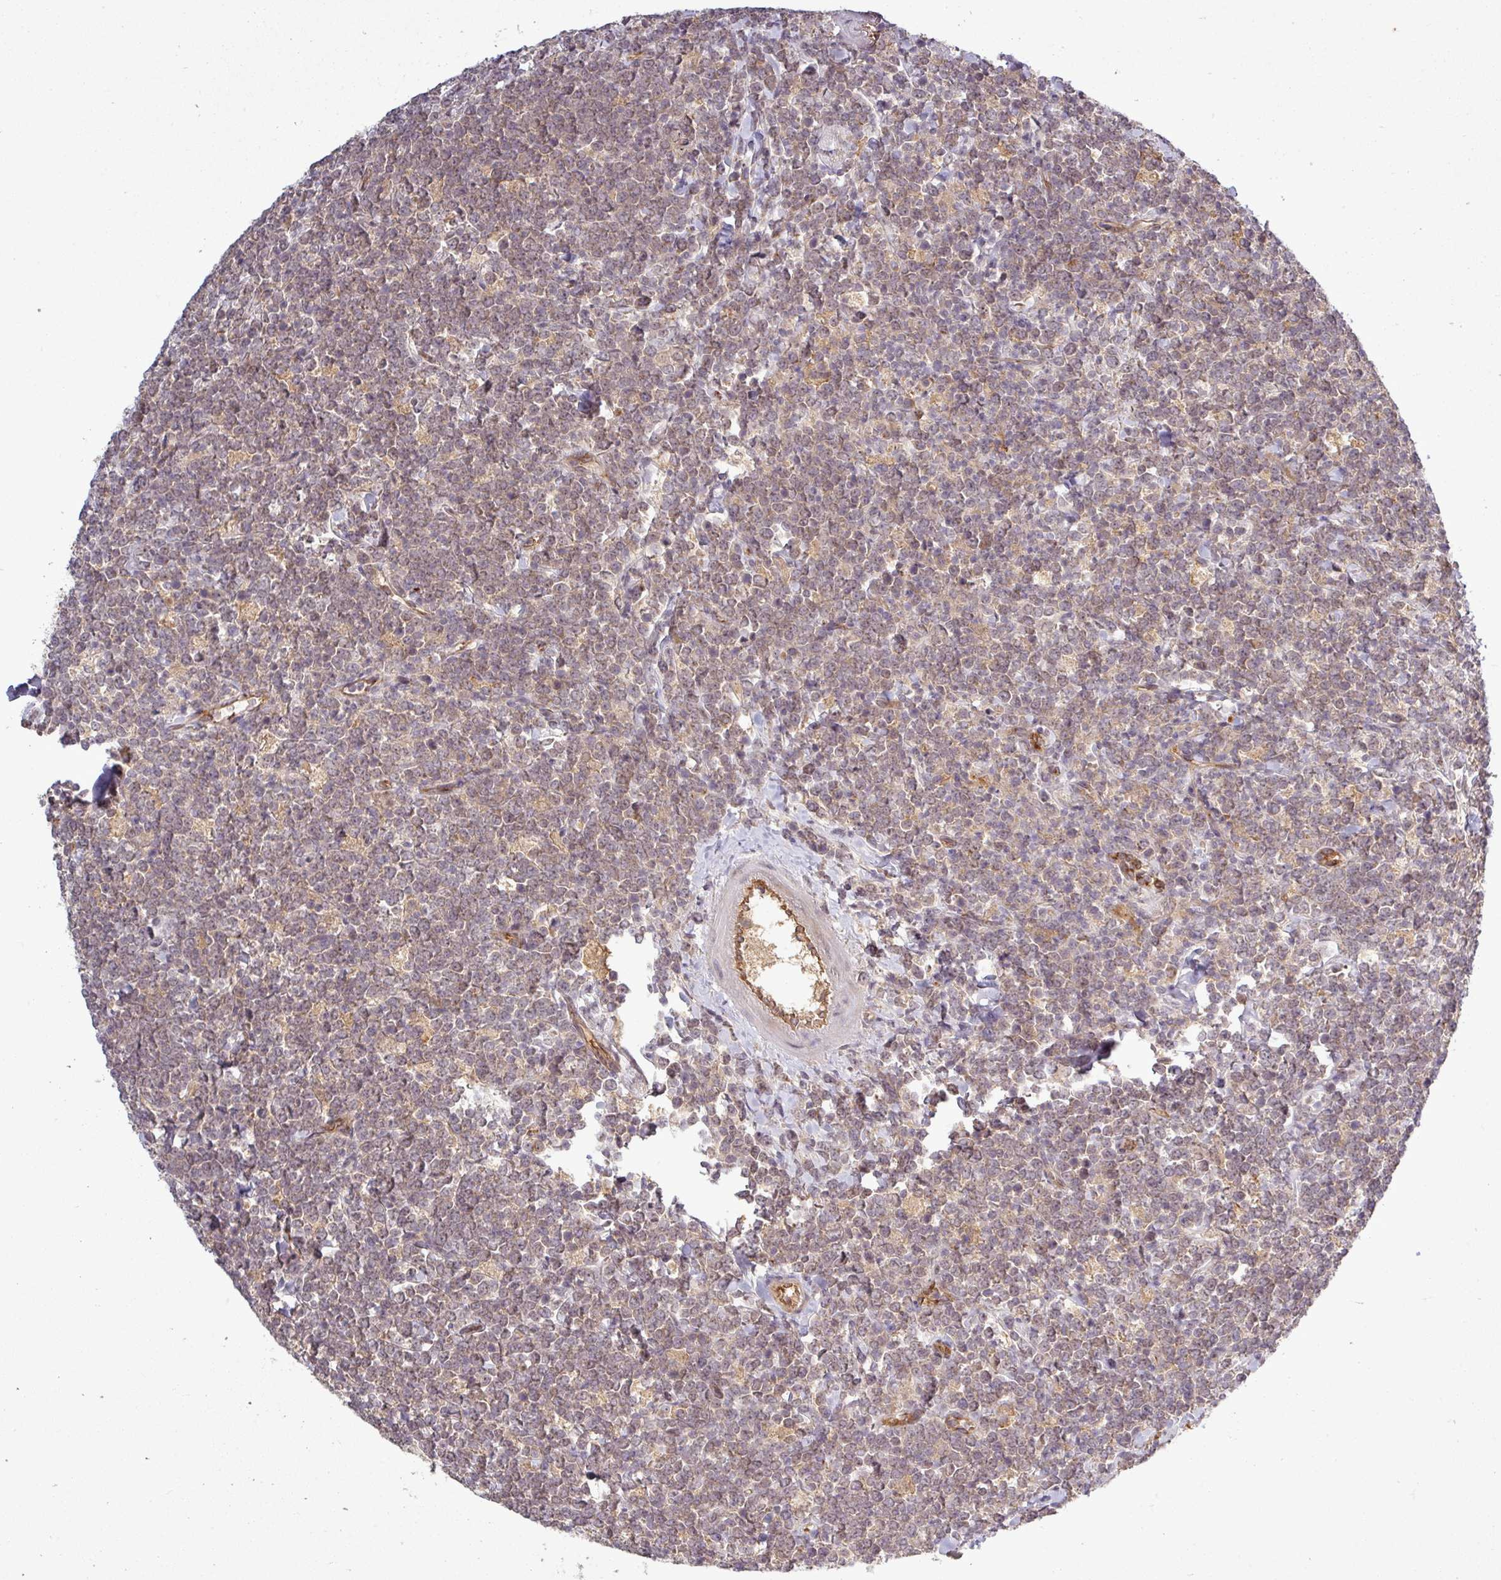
{"staining": {"intensity": "negative", "quantity": "none", "location": "none"}, "tissue": "lymphoma", "cell_type": "Tumor cells", "image_type": "cancer", "snomed": [{"axis": "morphology", "description": "Malignant lymphoma, non-Hodgkin's type, High grade"}, {"axis": "topography", "description": "Small intestine"}, {"axis": "topography", "description": "Colon"}], "caption": "This is a micrograph of immunohistochemistry (IHC) staining of malignant lymphoma, non-Hodgkin's type (high-grade), which shows no positivity in tumor cells.", "gene": "PCDH1", "patient": {"sex": "male", "age": 8}}